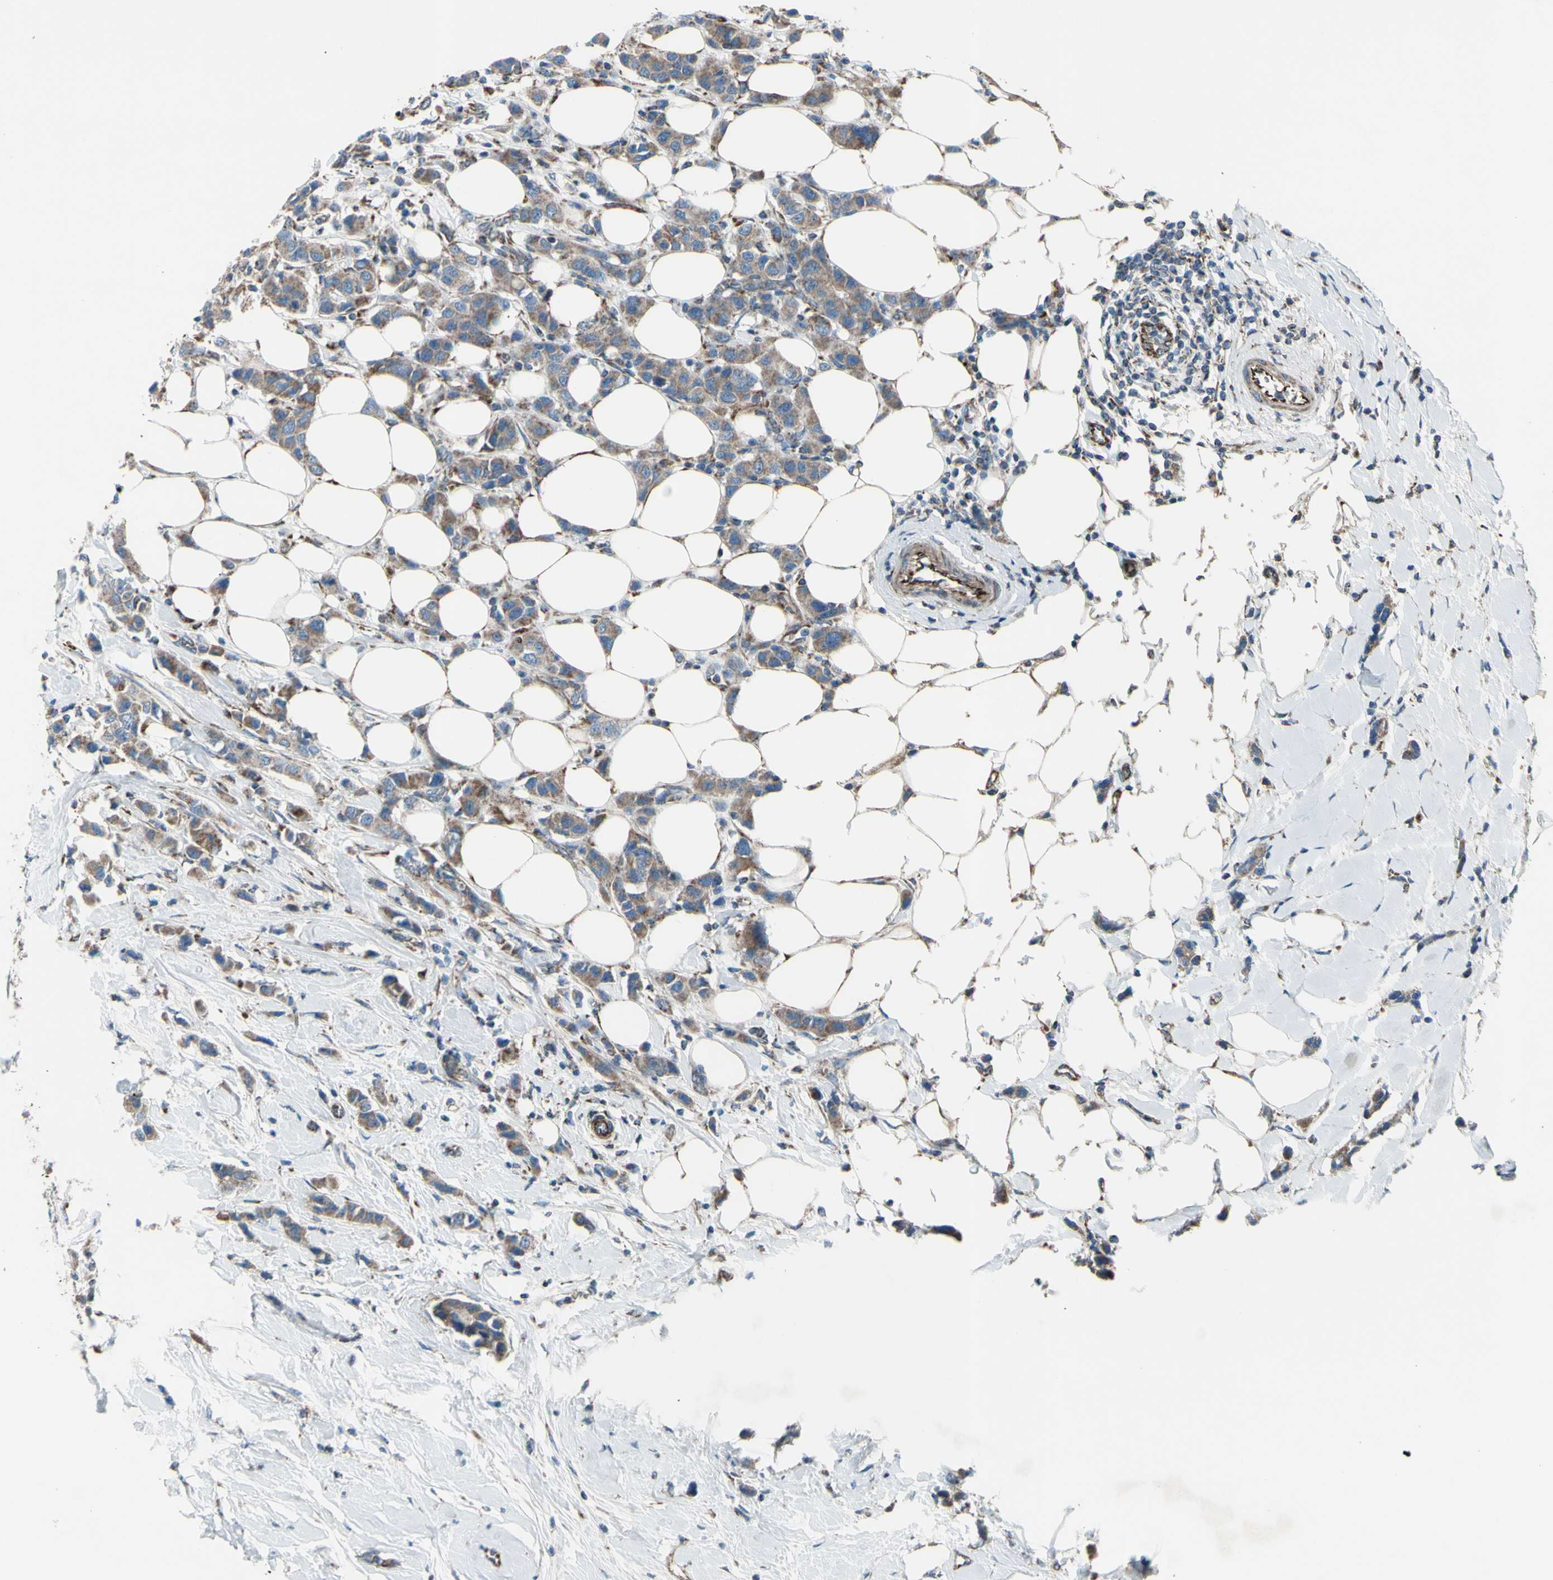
{"staining": {"intensity": "weak", "quantity": ">75%", "location": "cytoplasmic/membranous"}, "tissue": "breast cancer", "cell_type": "Tumor cells", "image_type": "cancer", "snomed": [{"axis": "morphology", "description": "Normal tissue, NOS"}, {"axis": "morphology", "description": "Duct carcinoma"}, {"axis": "topography", "description": "Breast"}], "caption": "IHC micrograph of human breast cancer stained for a protein (brown), which shows low levels of weak cytoplasmic/membranous positivity in about >75% of tumor cells.", "gene": "EMC7", "patient": {"sex": "female", "age": 50}}